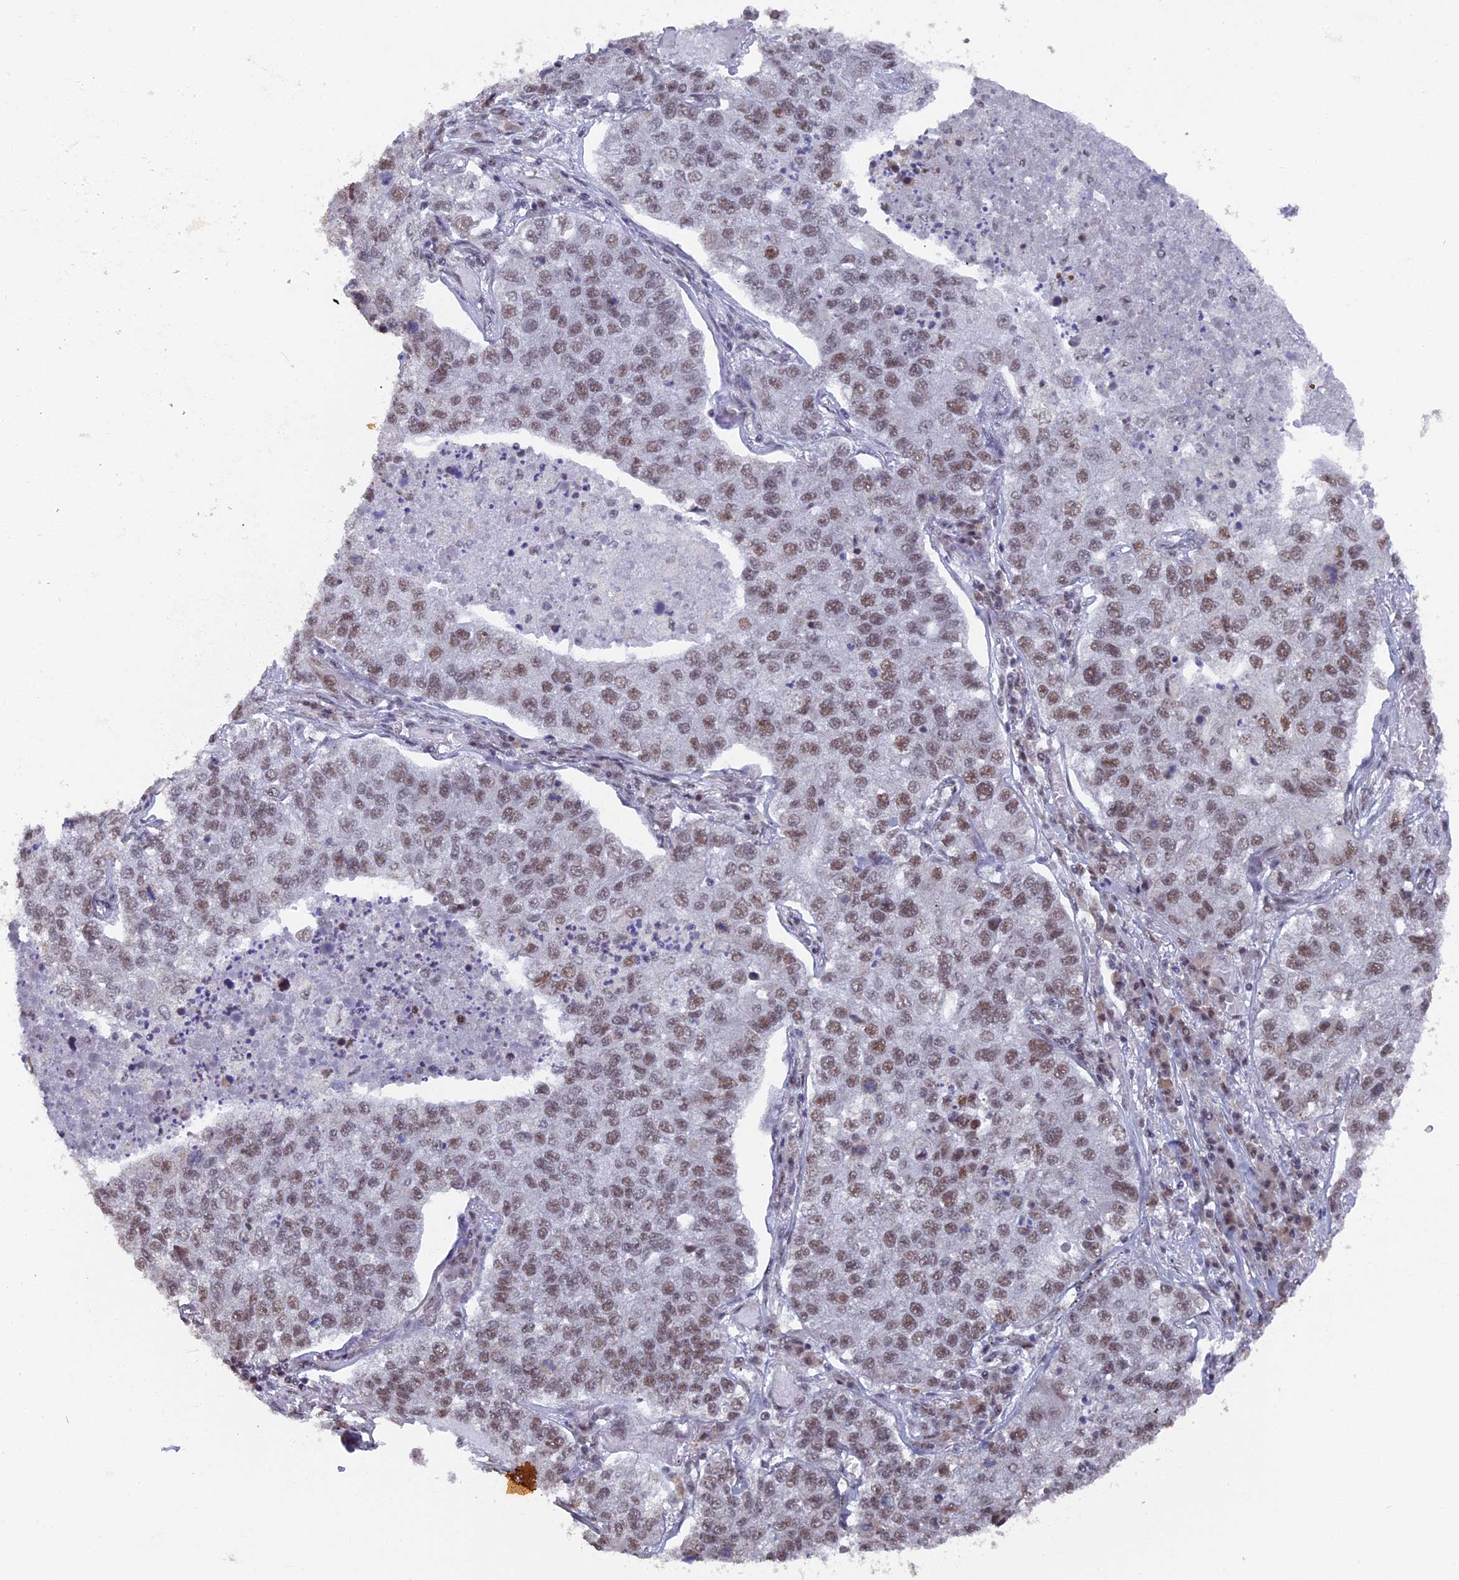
{"staining": {"intensity": "moderate", "quantity": "25%-75%", "location": "nuclear"}, "tissue": "lung cancer", "cell_type": "Tumor cells", "image_type": "cancer", "snomed": [{"axis": "morphology", "description": "Adenocarcinoma, NOS"}, {"axis": "topography", "description": "Lung"}], "caption": "High-magnification brightfield microscopy of lung cancer (adenocarcinoma) stained with DAB (3,3'-diaminobenzidine) (brown) and counterstained with hematoxylin (blue). tumor cells exhibit moderate nuclear positivity is seen in approximately25%-75% of cells.", "gene": "SF3A2", "patient": {"sex": "male", "age": 49}}